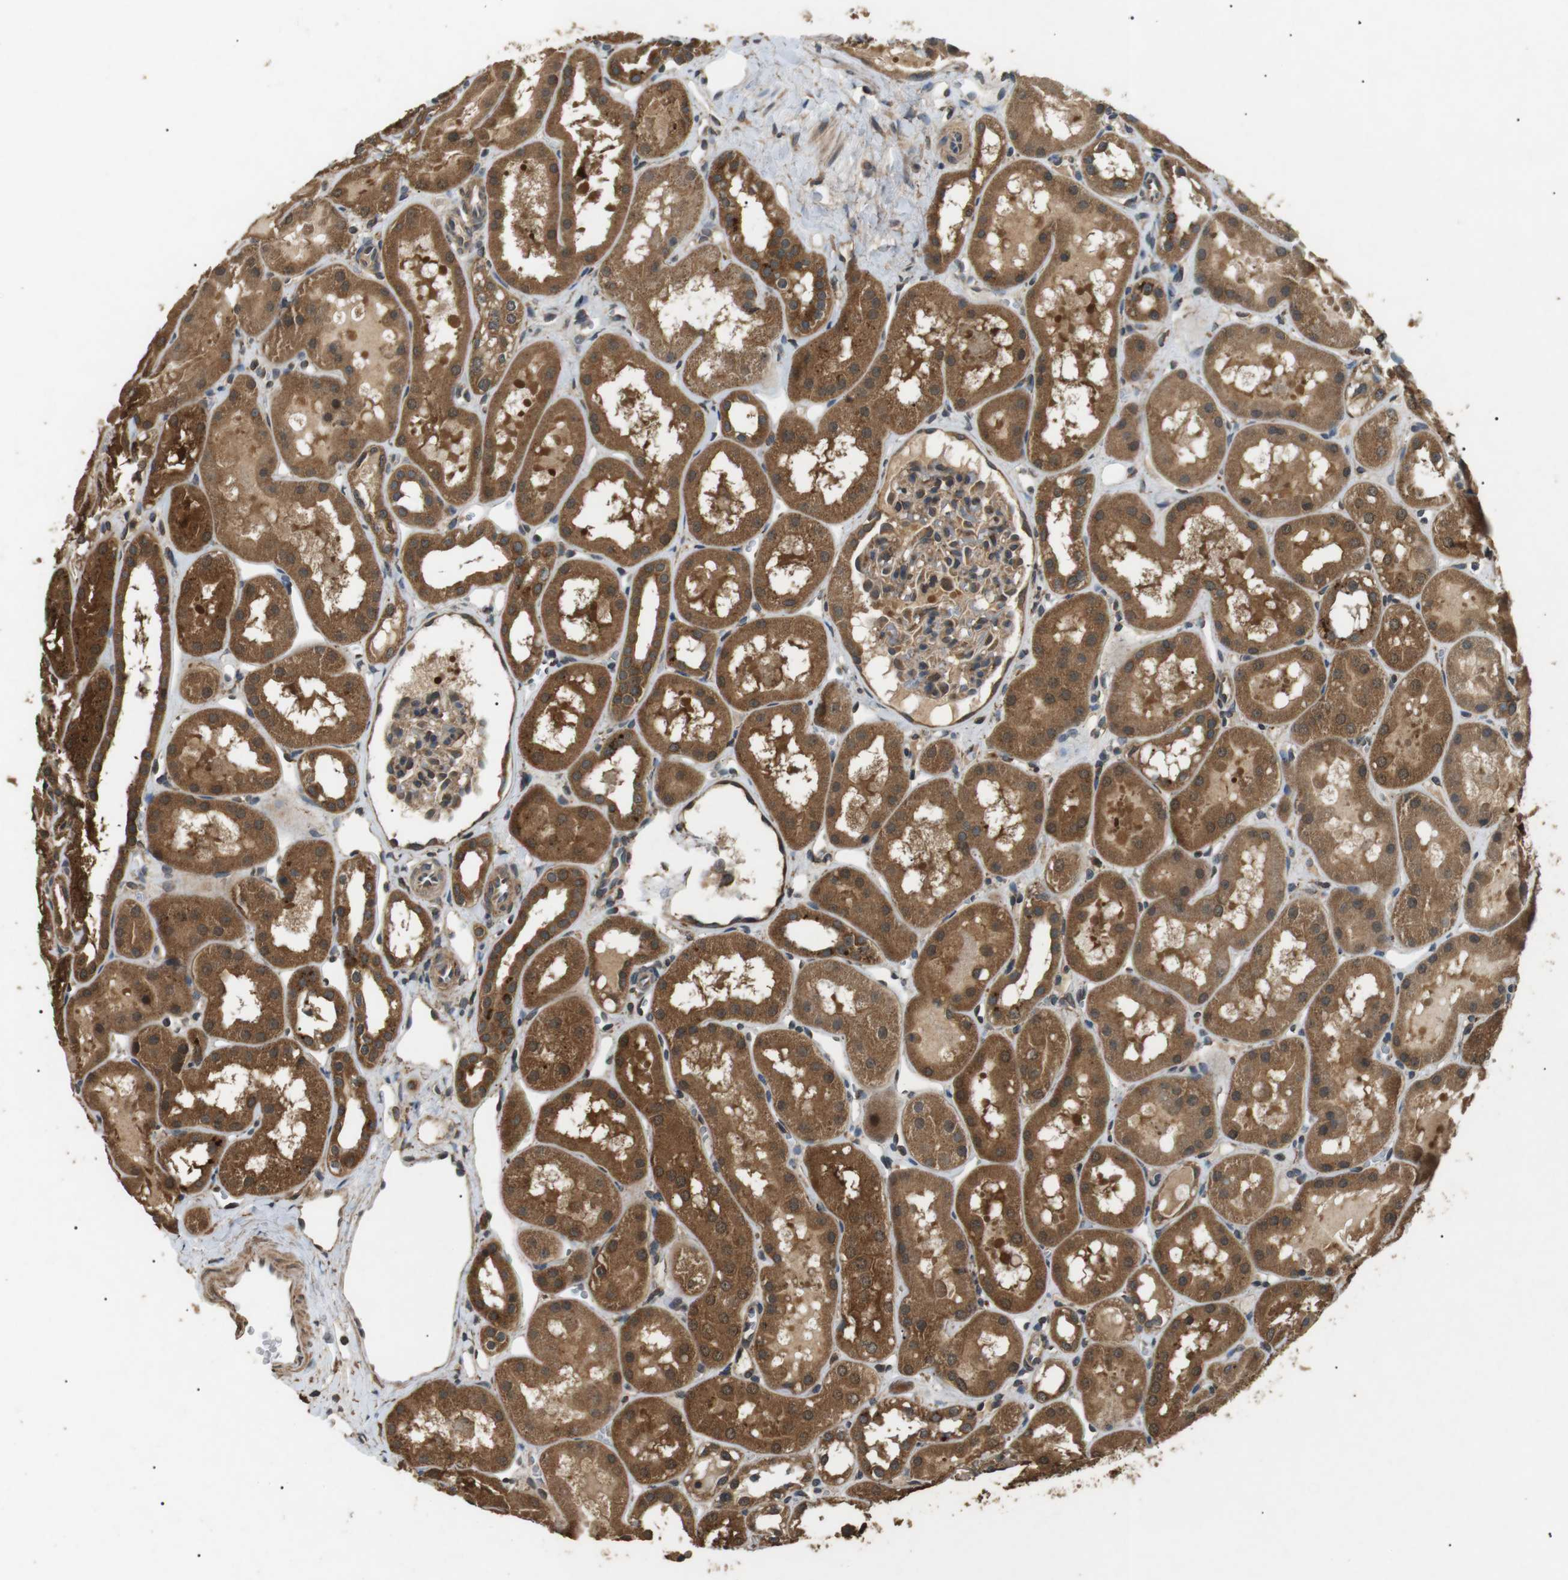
{"staining": {"intensity": "moderate", "quantity": "25%-75%", "location": "cytoplasmic/membranous"}, "tissue": "kidney", "cell_type": "Cells in glomeruli", "image_type": "normal", "snomed": [{"axis": "morphology", "description": "Normal tissue, NOS"}, {"axis": "topography", "description": "Kidney"}, {"axis": "topography", "description": "Urinary bladder"}], "caption": "Kidney stained with DAB IHC reveals medium levels of moderate cytoplasmic/membranous positivity in about 25%-75% of cells in glomeruli.", "gene": "TBC1D15", "patient": {"sex": "male", "age": 16}}